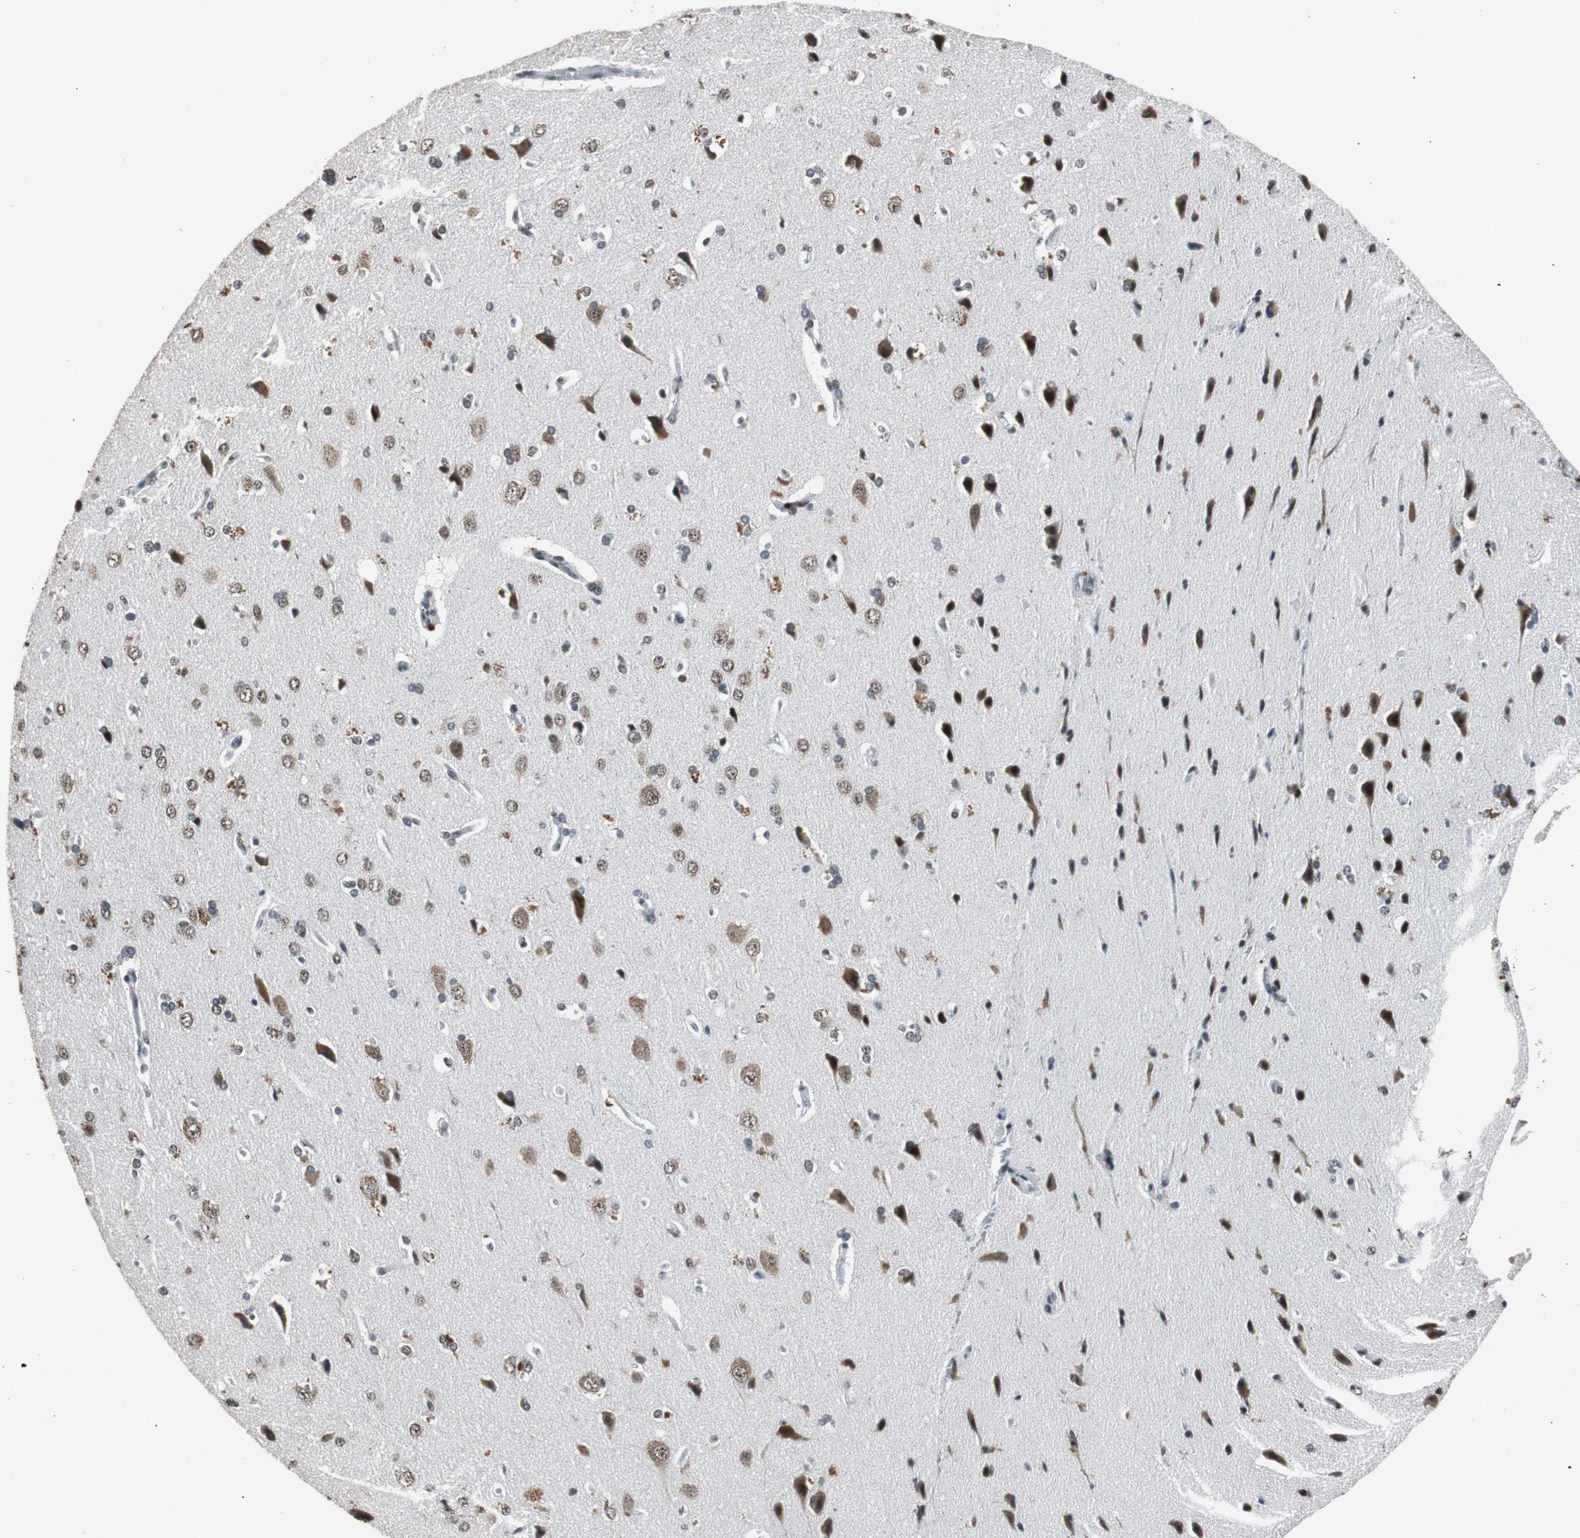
{"staining": {"intensity": "negative", "quantity": "none", "location": "none"}, "tissue": "cerebral cortex", "cell_type": "Endothelial cells", "image_type": "normal", "snomed": [{"axis": "morphology", "description": "Normal tissue, NOS"}, {"axis": "topography", "description": "Cerebral cortex"}], "caption": "Endothelial cells are negative for brown protein staining in benign cerebral cortex. Brightfield microscopy of immunohistochemistry stained with DAB (3,3'-diaminobenzidine) (brown) and hematoxylin (blue), captured at high magnification.", "gene": "USP28", "patient": {"sex": "male", "age": 62}}